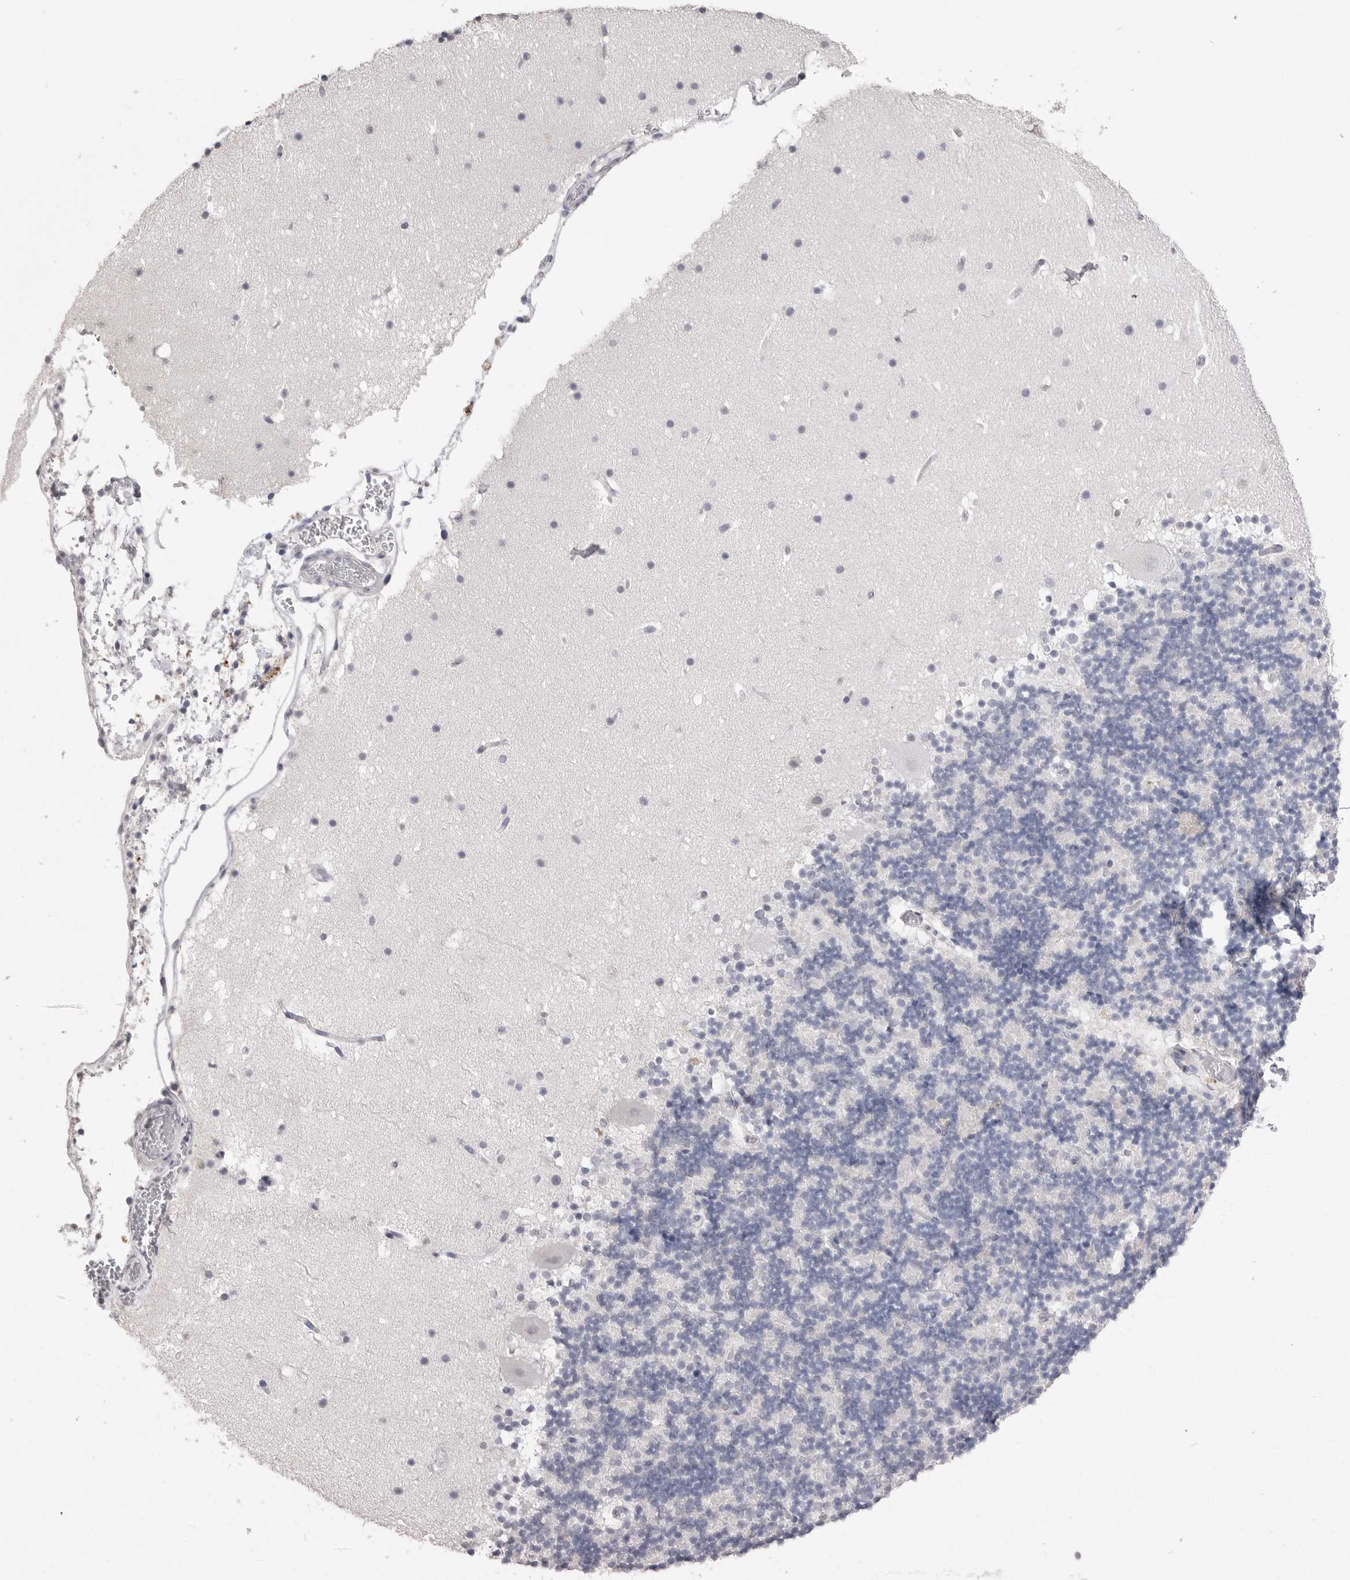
{"staining": {"intensity": "negative", "quantity": "none", "location": "none"}, "tissue": "cerebellum", "cell_type": "Cells in granular layer", "image_type": "normal", "snomed": [{"axis": "morphology", "description": "Normal tissue, NOS"}, {"axis": "topography", "description": "Cerebellum"}], "caption": "Protein analysis of benign cerebellum demonstrates no significant positivity in cells in granular layer.", "gene": "ICAM5", "patient": {"sex": "male", "age": 57}}